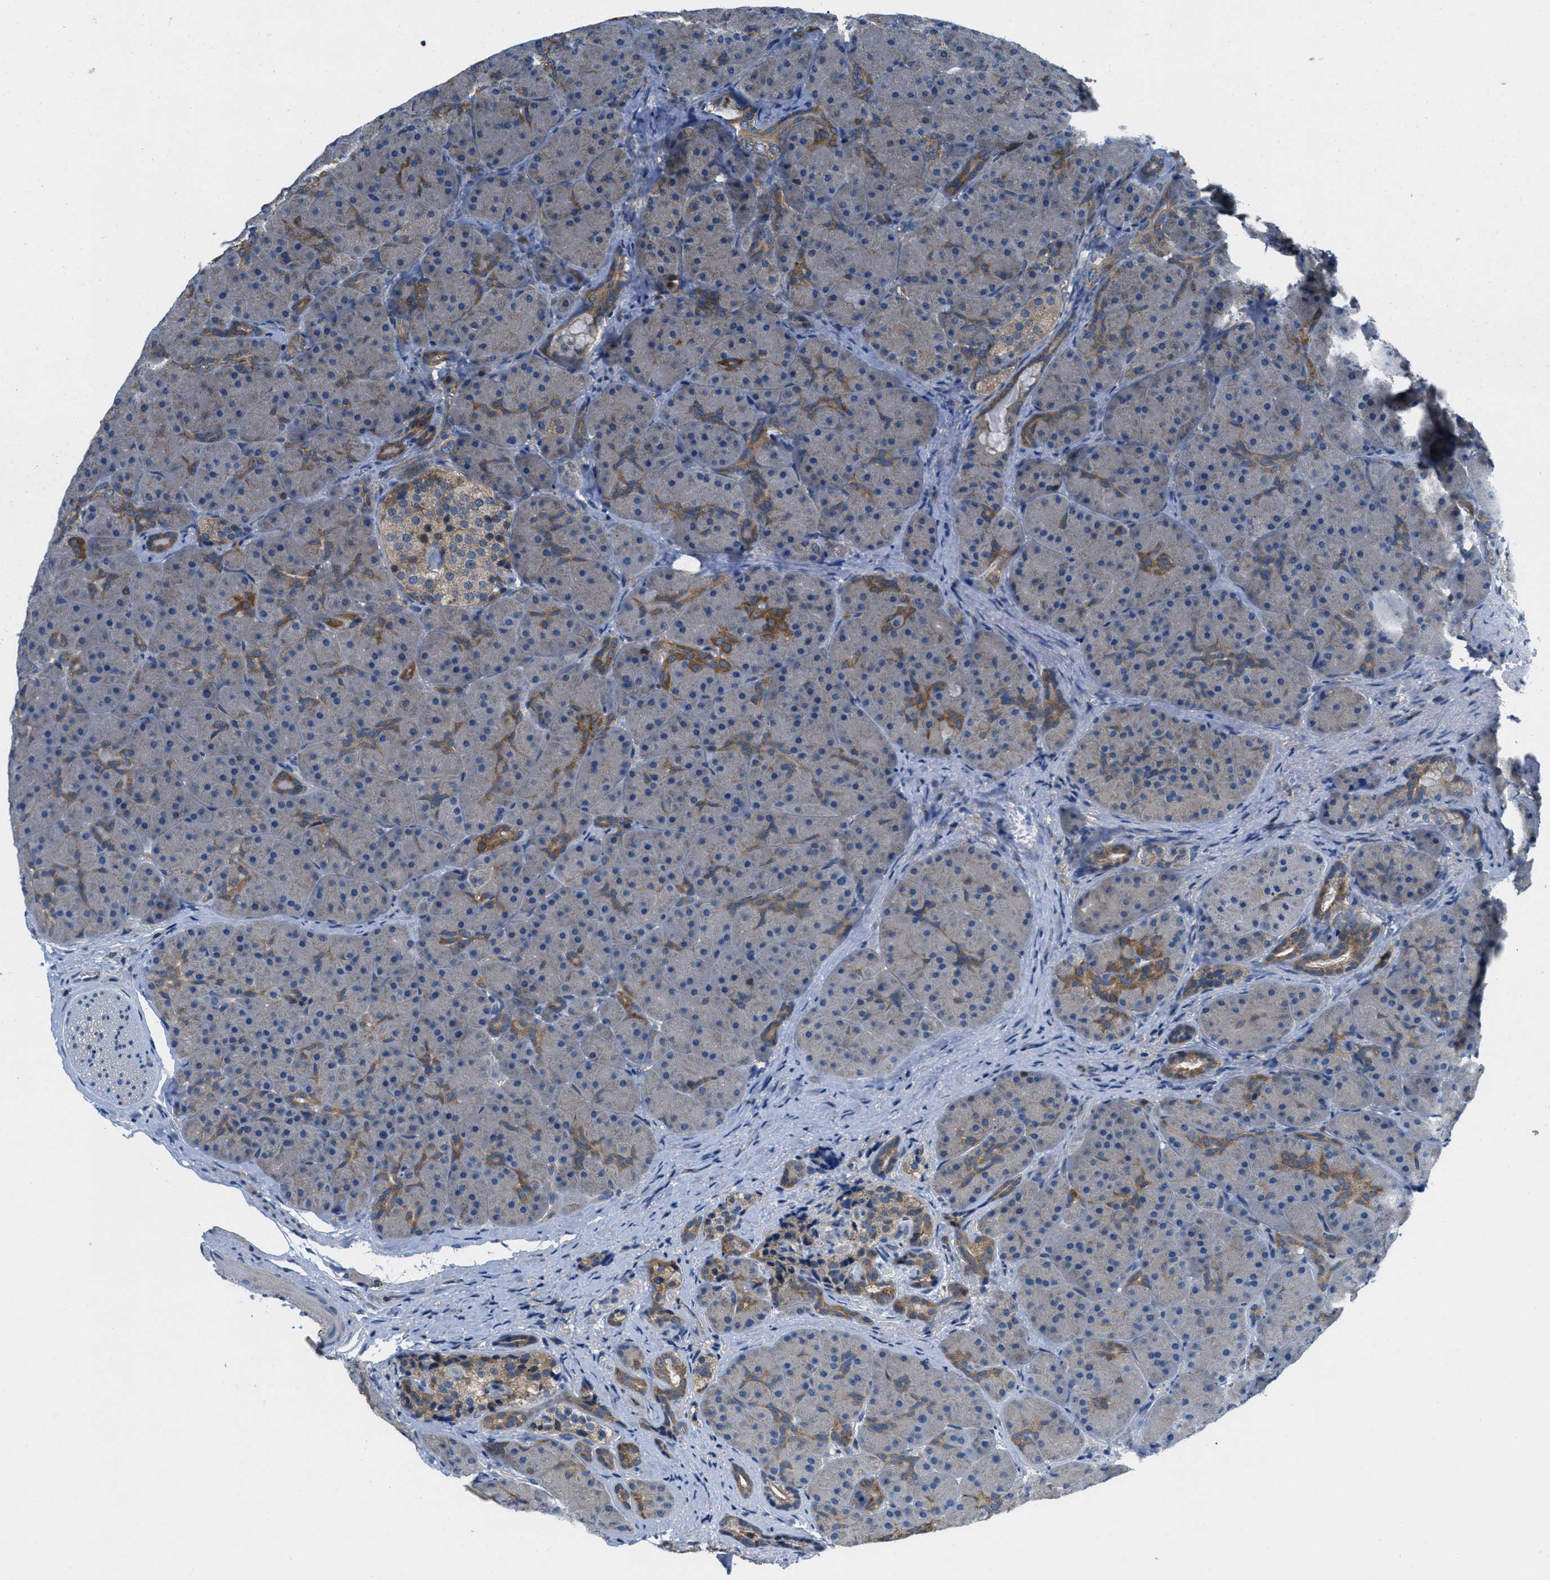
{"staining": {"intensity": "moderate", "quantity": "25%-75%", "location": "cytoplasmic/membranous"}, "tissue": "pancreas", "cell_type": "Exocrine glandular cells", "image_type": "normal", "snomed": [{"axis": "morphology", "description": "Normal tissue, NOS"}, {"axis": "topography", "description": "Pancreas"}], "caption": "Immunohistochemical staining of unremarkable pancreas reveals medium levels of moderate cytoplasmic/membranous expression in about 25%-75% of exocrine glandular cells.", "gene": "PIP5K1C", "patient": {"sex": "male", "age": 66}}